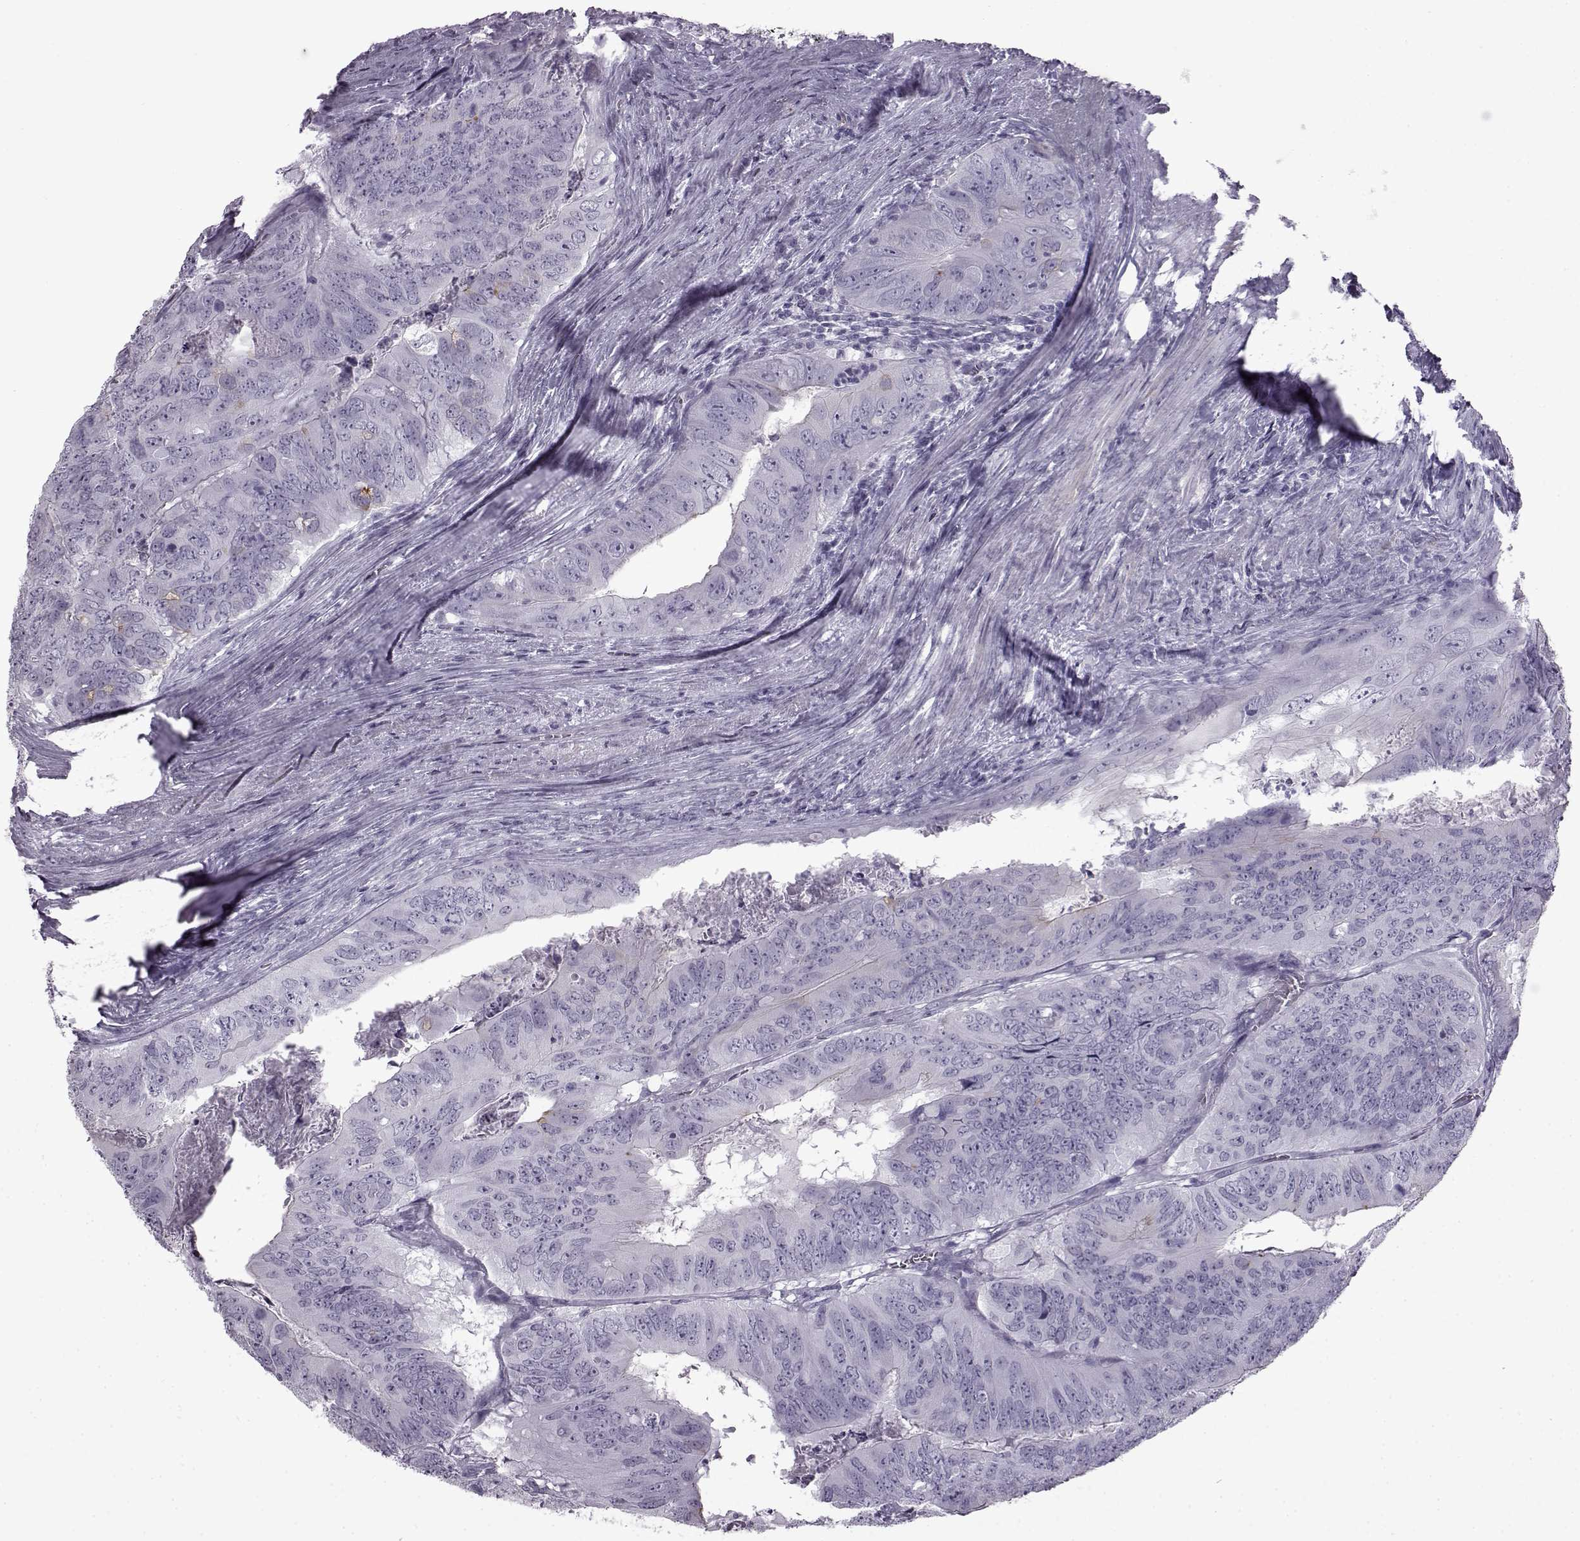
{"staining": {"intensity": "negative", "quantity": "none", "location": "none"}, "tissue": "colorectal cancer", "cell_type": "Tumor cells", "image_type": "cancer", "snomed": [{"axis": "morphology", "description": "Adenocarcinoma, NOS"}, {"axis": "topography", "description": "Colon"}], "caption": "Human colorectal cancer (adenocarcinoma) stained for a protein using immunohistochemistry (IHC) demonstrates no staining in tumor cells.", "gene": "SLC28A2", "patient": {"sex": "male", "age": 79}}